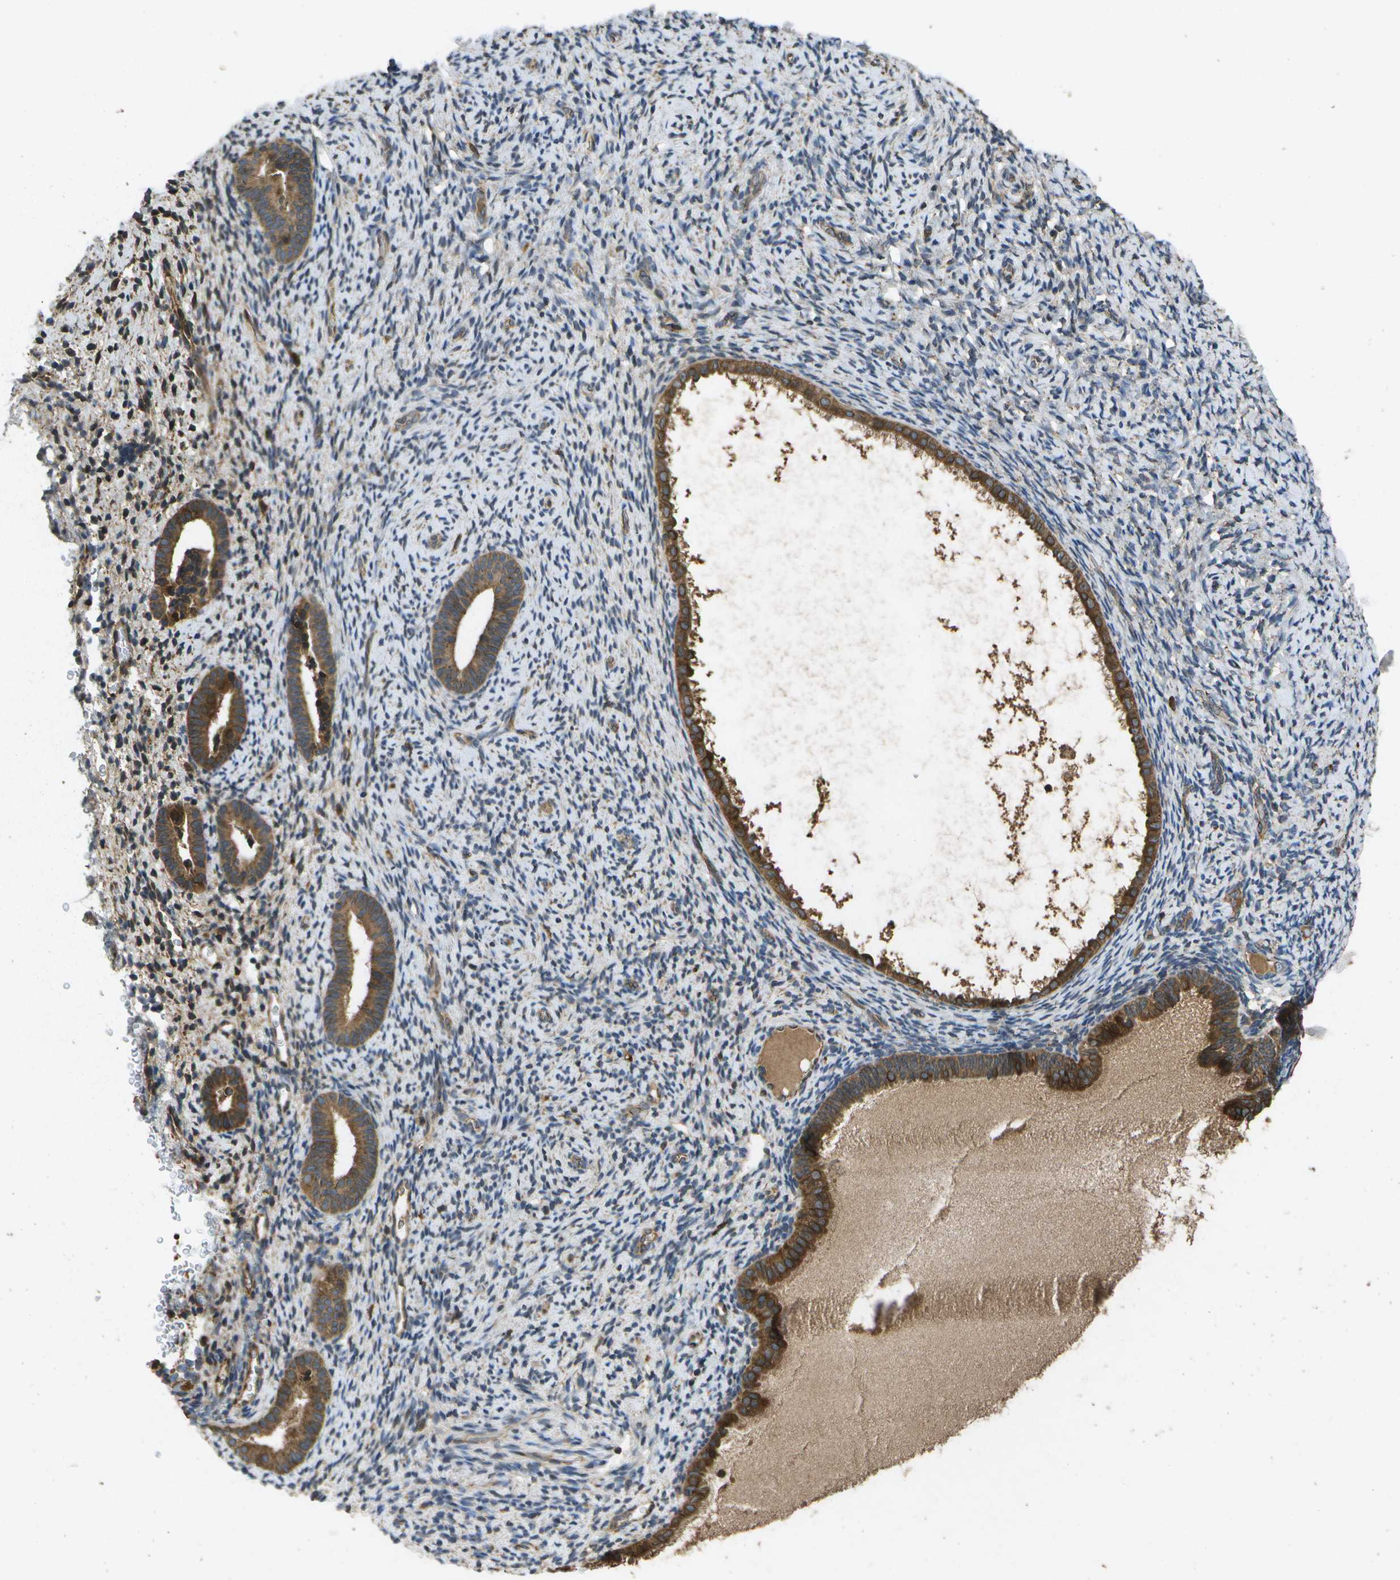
{"staining": {"intensity": "moderate", "quantity": "25%-75%", "location": "cytoplasmic/membranous"}, "tissue": "endometrium", "cell_type": "Cells in endometrial stroma", "image_type": "normal", "snomed": [{"axis": "morphology", "description": "Normal tissue, NOS"}, {"axis": "topography", "description": "Endometrium"}], "caption": "Cells in endometrial stroma show moderate cytoplasmic/membranous expression in approximately 25%-75% of cells in unremarkable endometrium. (DAB IHC, brown staining for protein, blue staining for nuclei).", "gene": "HFE", "patient": {"sex": "female", "age": 51}}